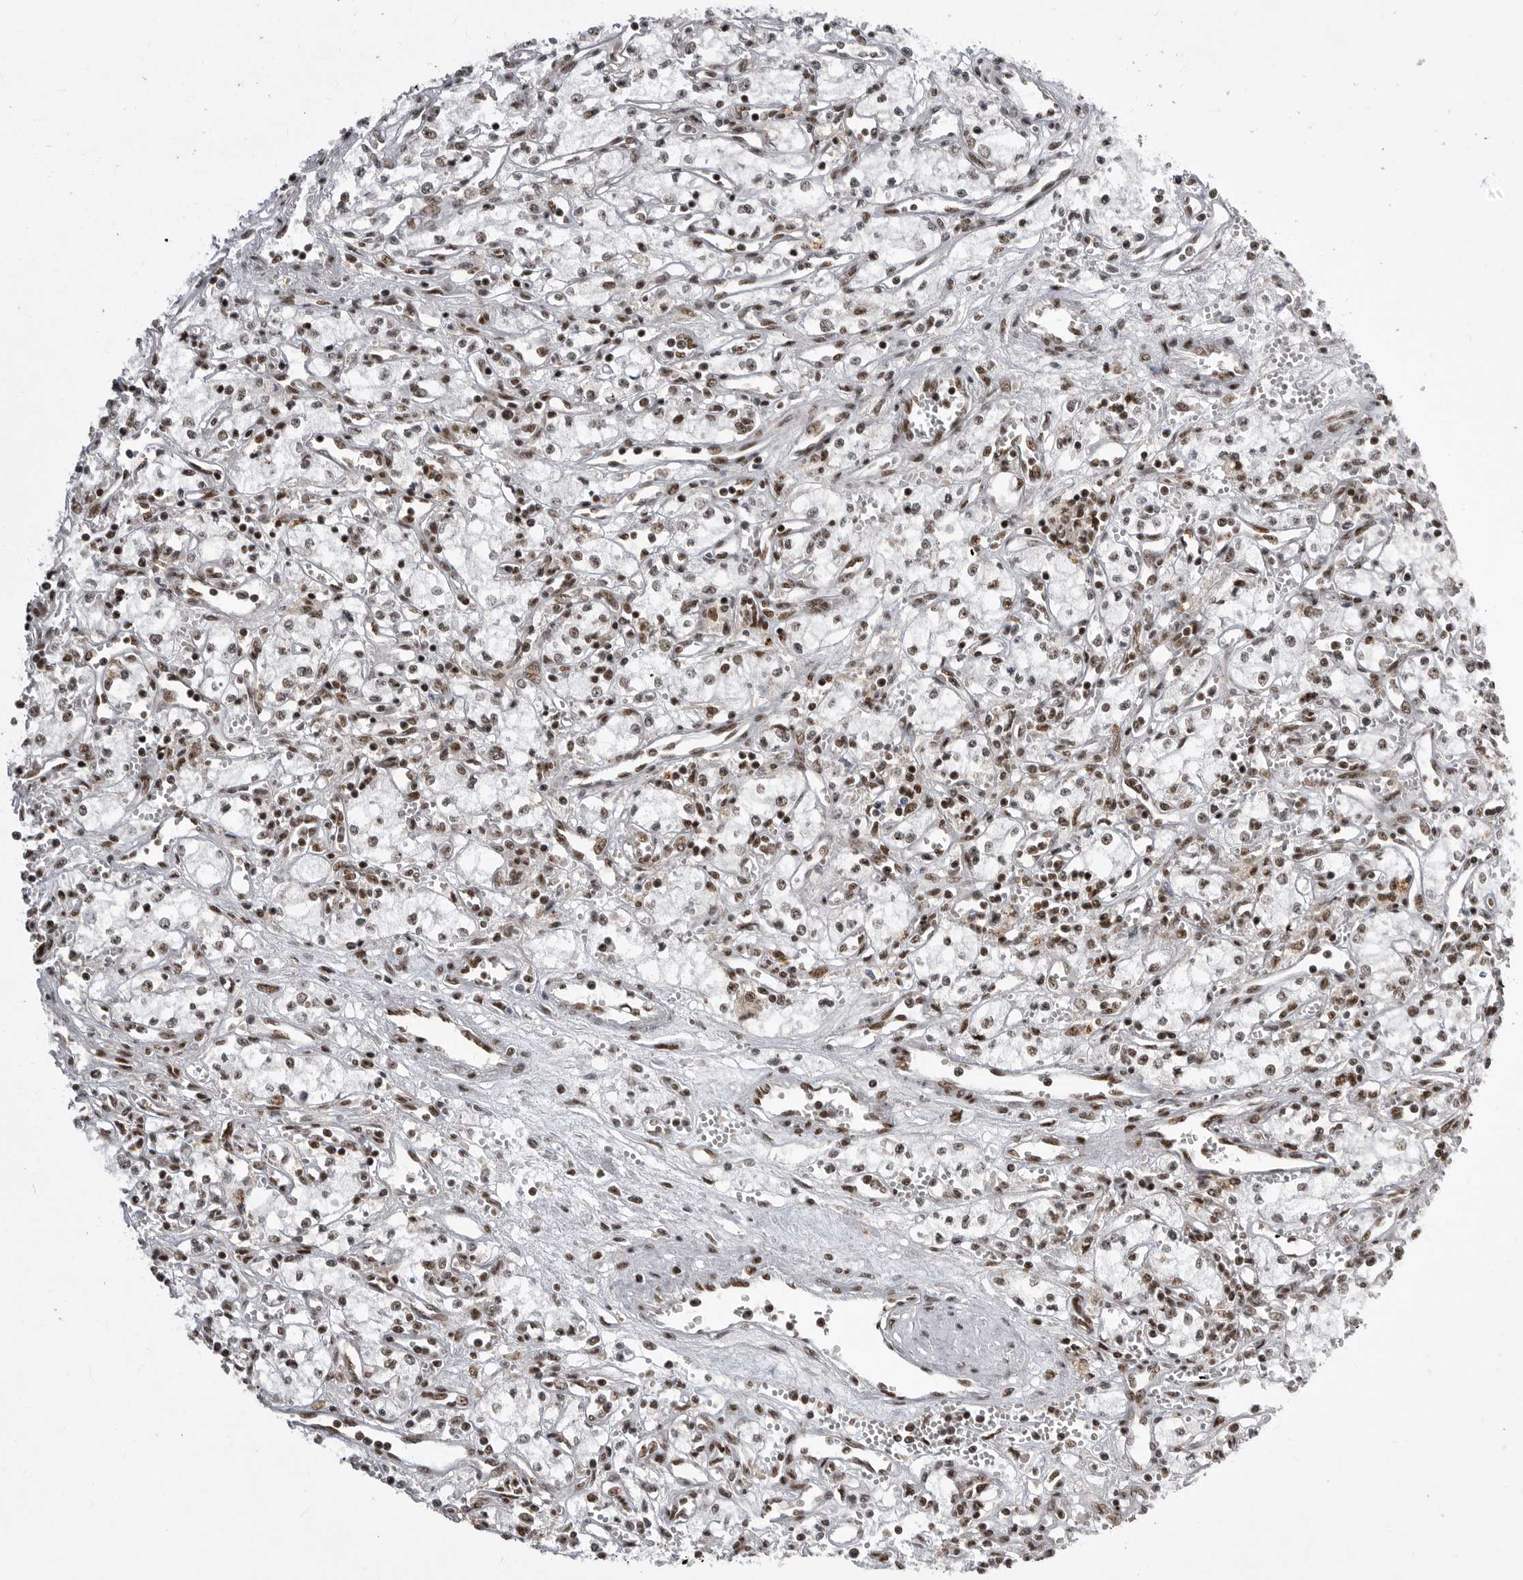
{"staining": {"intensity": "moderate", "quantity": "25%-75%", "location": "nuclear"}, "tissue": "renal cancer", "cell_type": "Tumor cells", "image_type": "cancer", "snomed": [{"axis": "morphology", "description": "Adenocarcinoma, NOS"}, {"axis": "topography", "description": "Kidney"}], "caption": "Brown immunohistochemical staining in human adenocarcinoma (renal) reveals moderate nuclear staining in approximately 25%-75% of tumor cells.", "gene": "PPP1R8", "patient": {"sex": "male", "age": 59}}